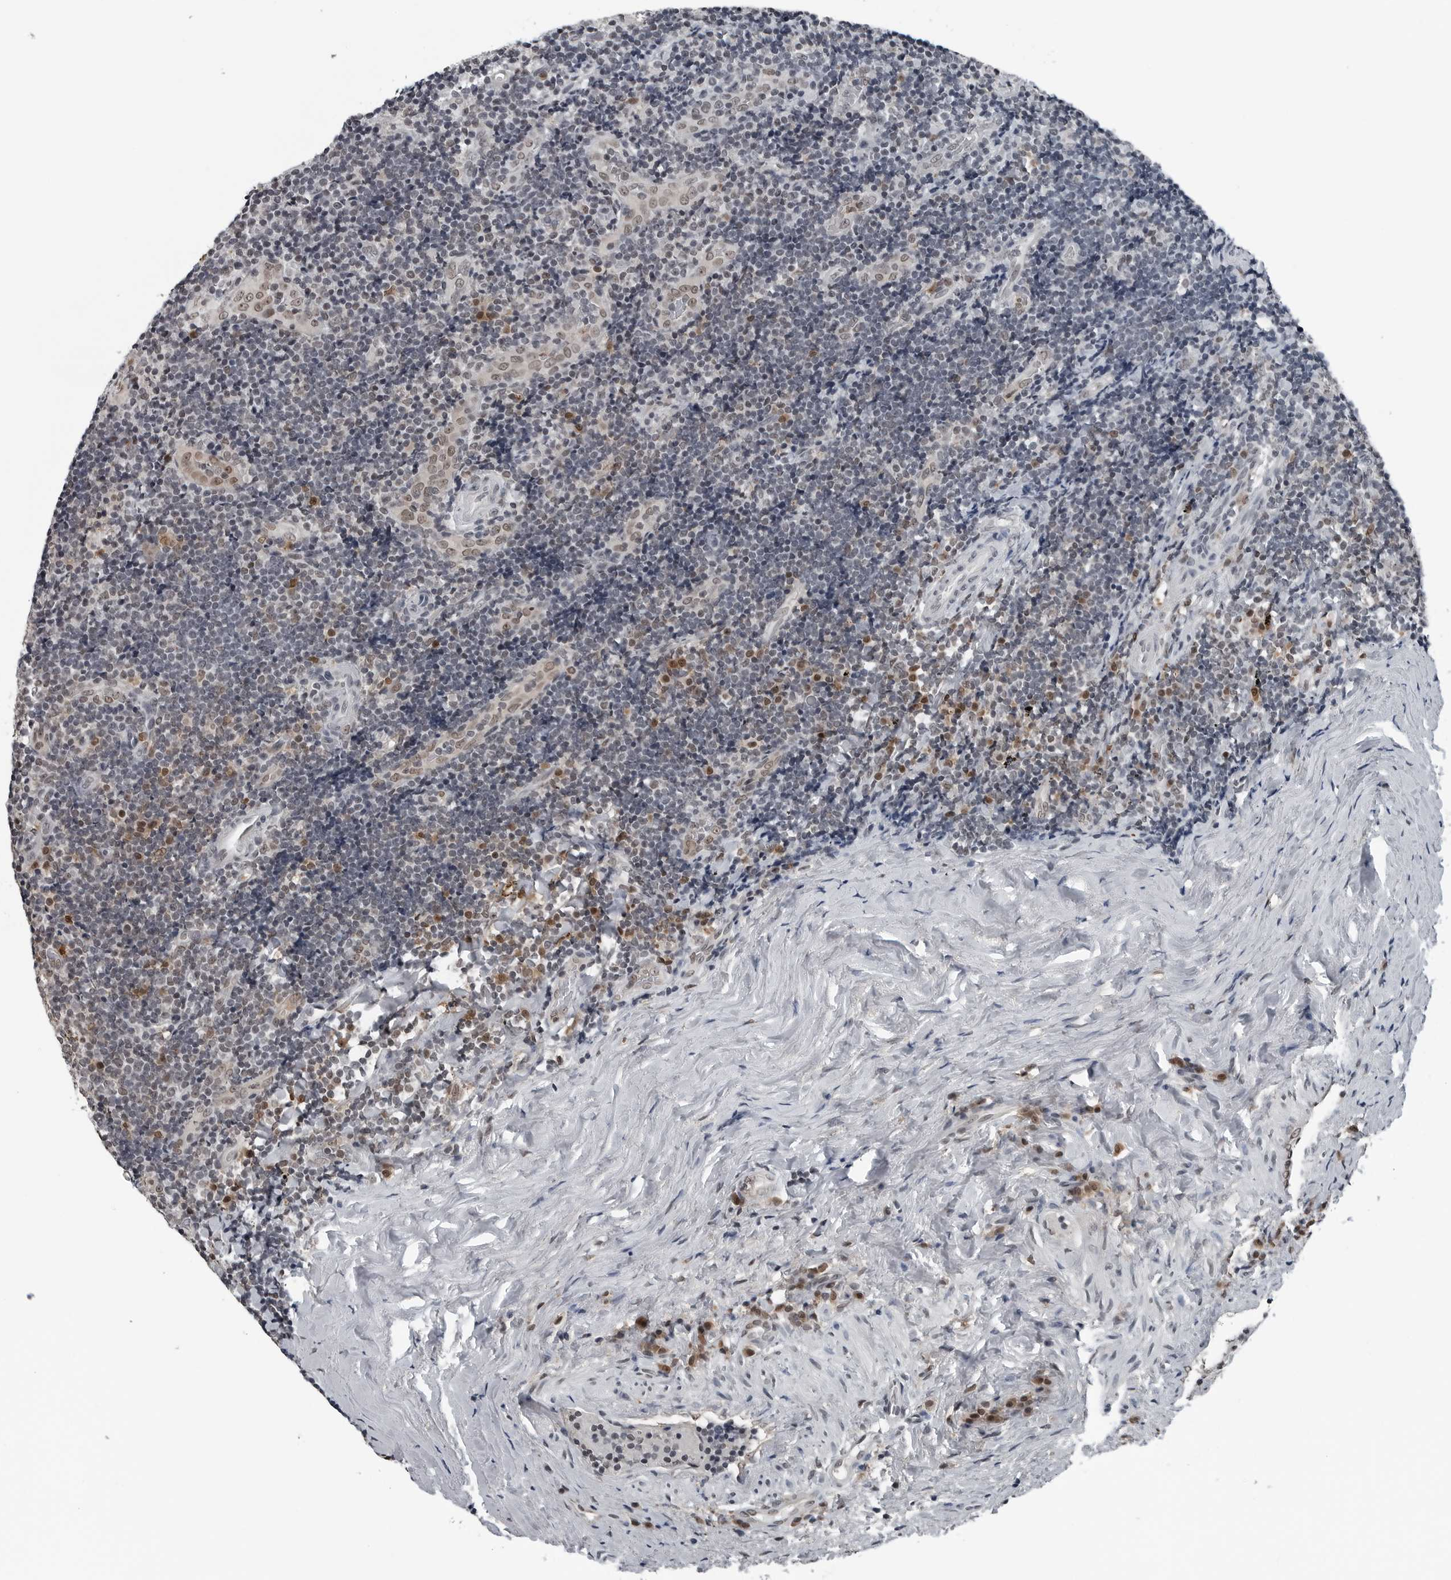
{"staining": {"intensity": "negative", "quantity": "none", "location": "none"}, "tissue": "lymphoma", "cell_type": "Tumor cells", "image_type": "cancer", "snomed": [{"axis": "morphology", "description": "Malignant lymphoma, non-Hodgkin's type, High grade"}, {"axis": "topography", "description": "Tonsil"}], "caption": "Immunohistochemistry histopathology image of human malignant lymphoma, non-Hodgkin's type (high-grade) stained for a protein (brown), which demonstrates no staining in tumor cells. (DAB IHC visualized using brightfield microscopy, high magnification).", "gene": "AKR1A1", "patient": {"sex": "female", "age": 36}}